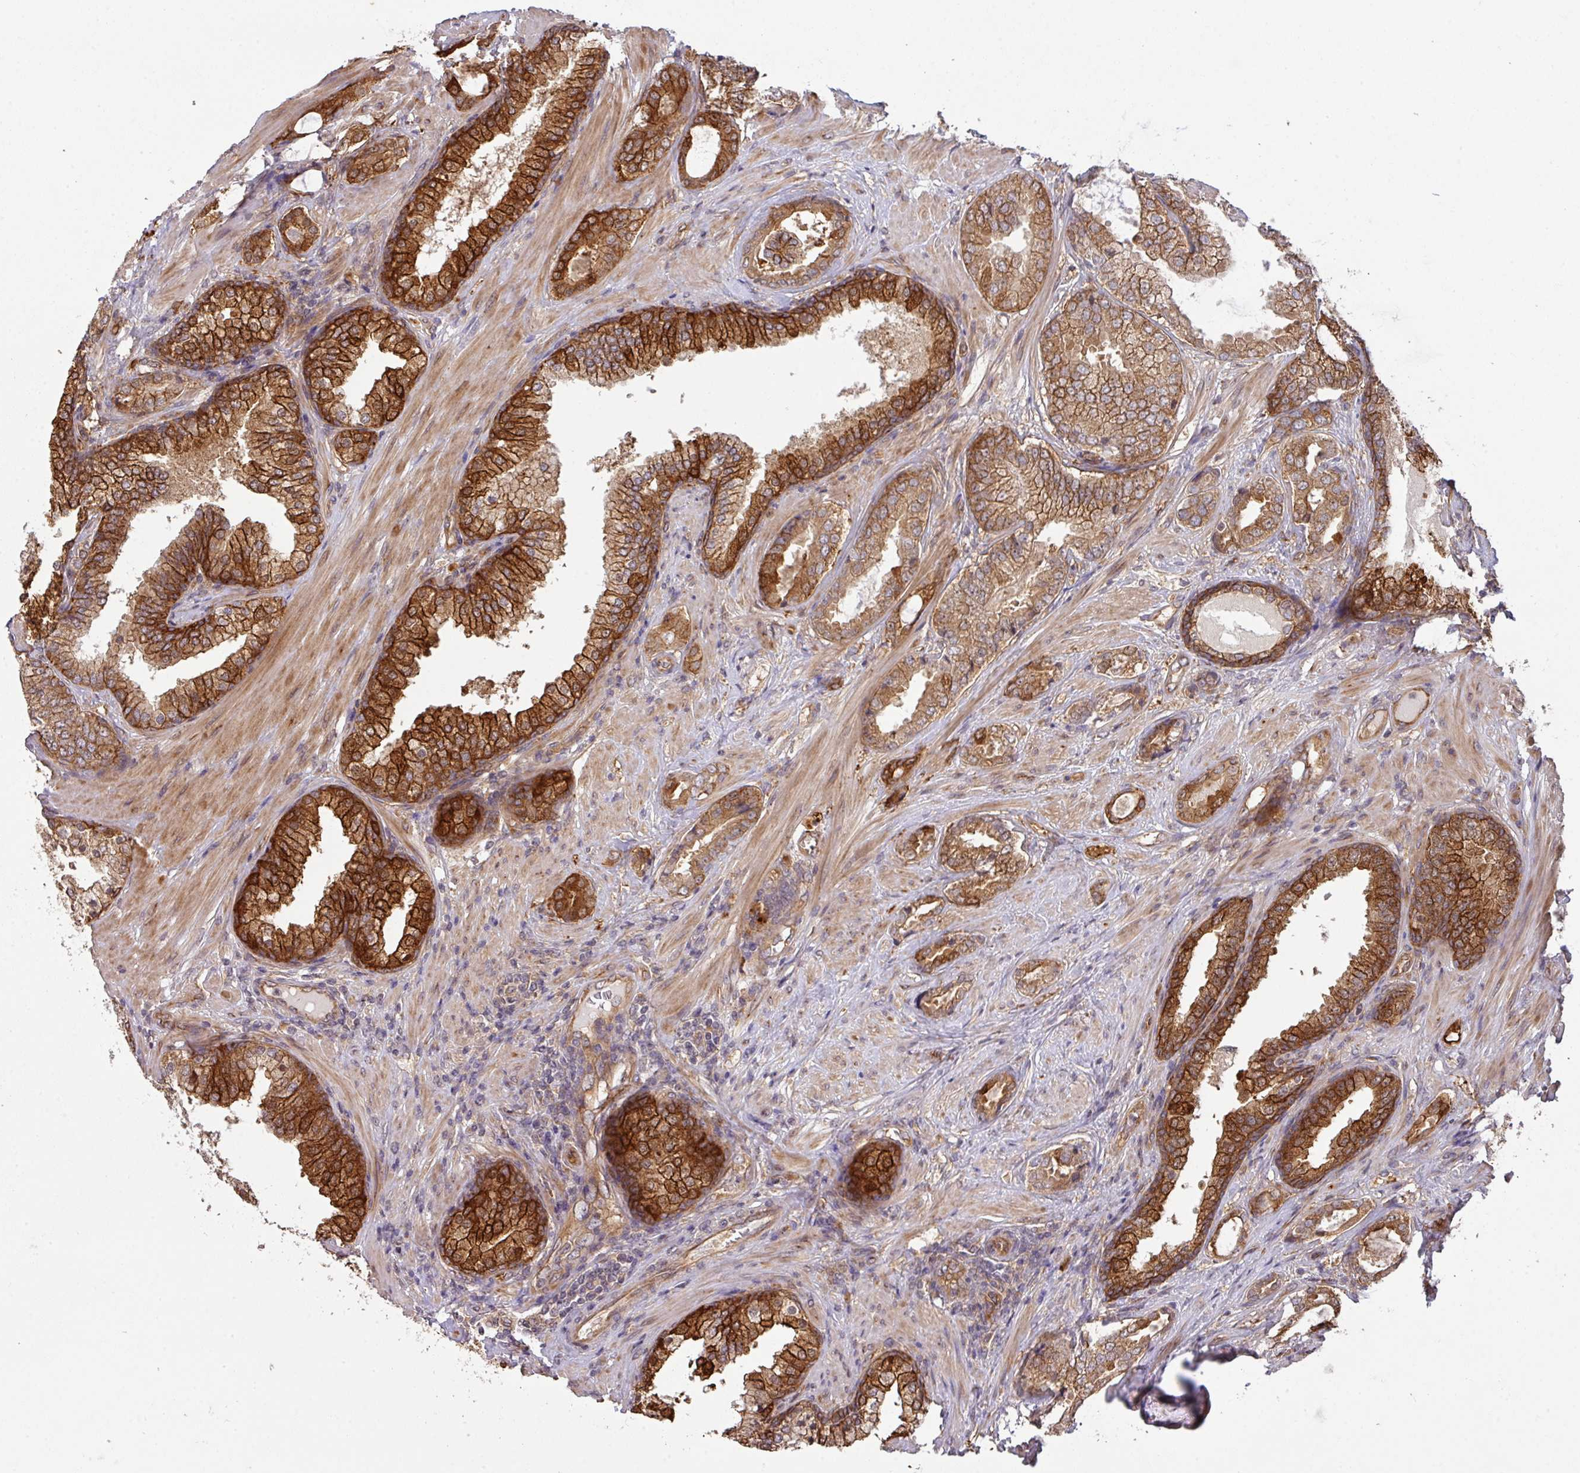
{"staining": {"intensity": "moderate", "quantity": ">75%", "location": "cytoplasmic/membranous"}, "tissue": "prostate cancer", "cell_type": "Tumor cells", "image_type": "cancer", "snomed": [{"axis": "morphology", "description": "Adenocarcinoma, High grade"}, {"axis": "topography", "description": "Prostate"}], "caption": "A medium amount of moderate cytoplasmic/membranous expression is appreciated in about >75% of tumor cells in prostate cancer tissue.", "gene": "CYFIP2", "patient": {"sex": "male", "age": 60}}